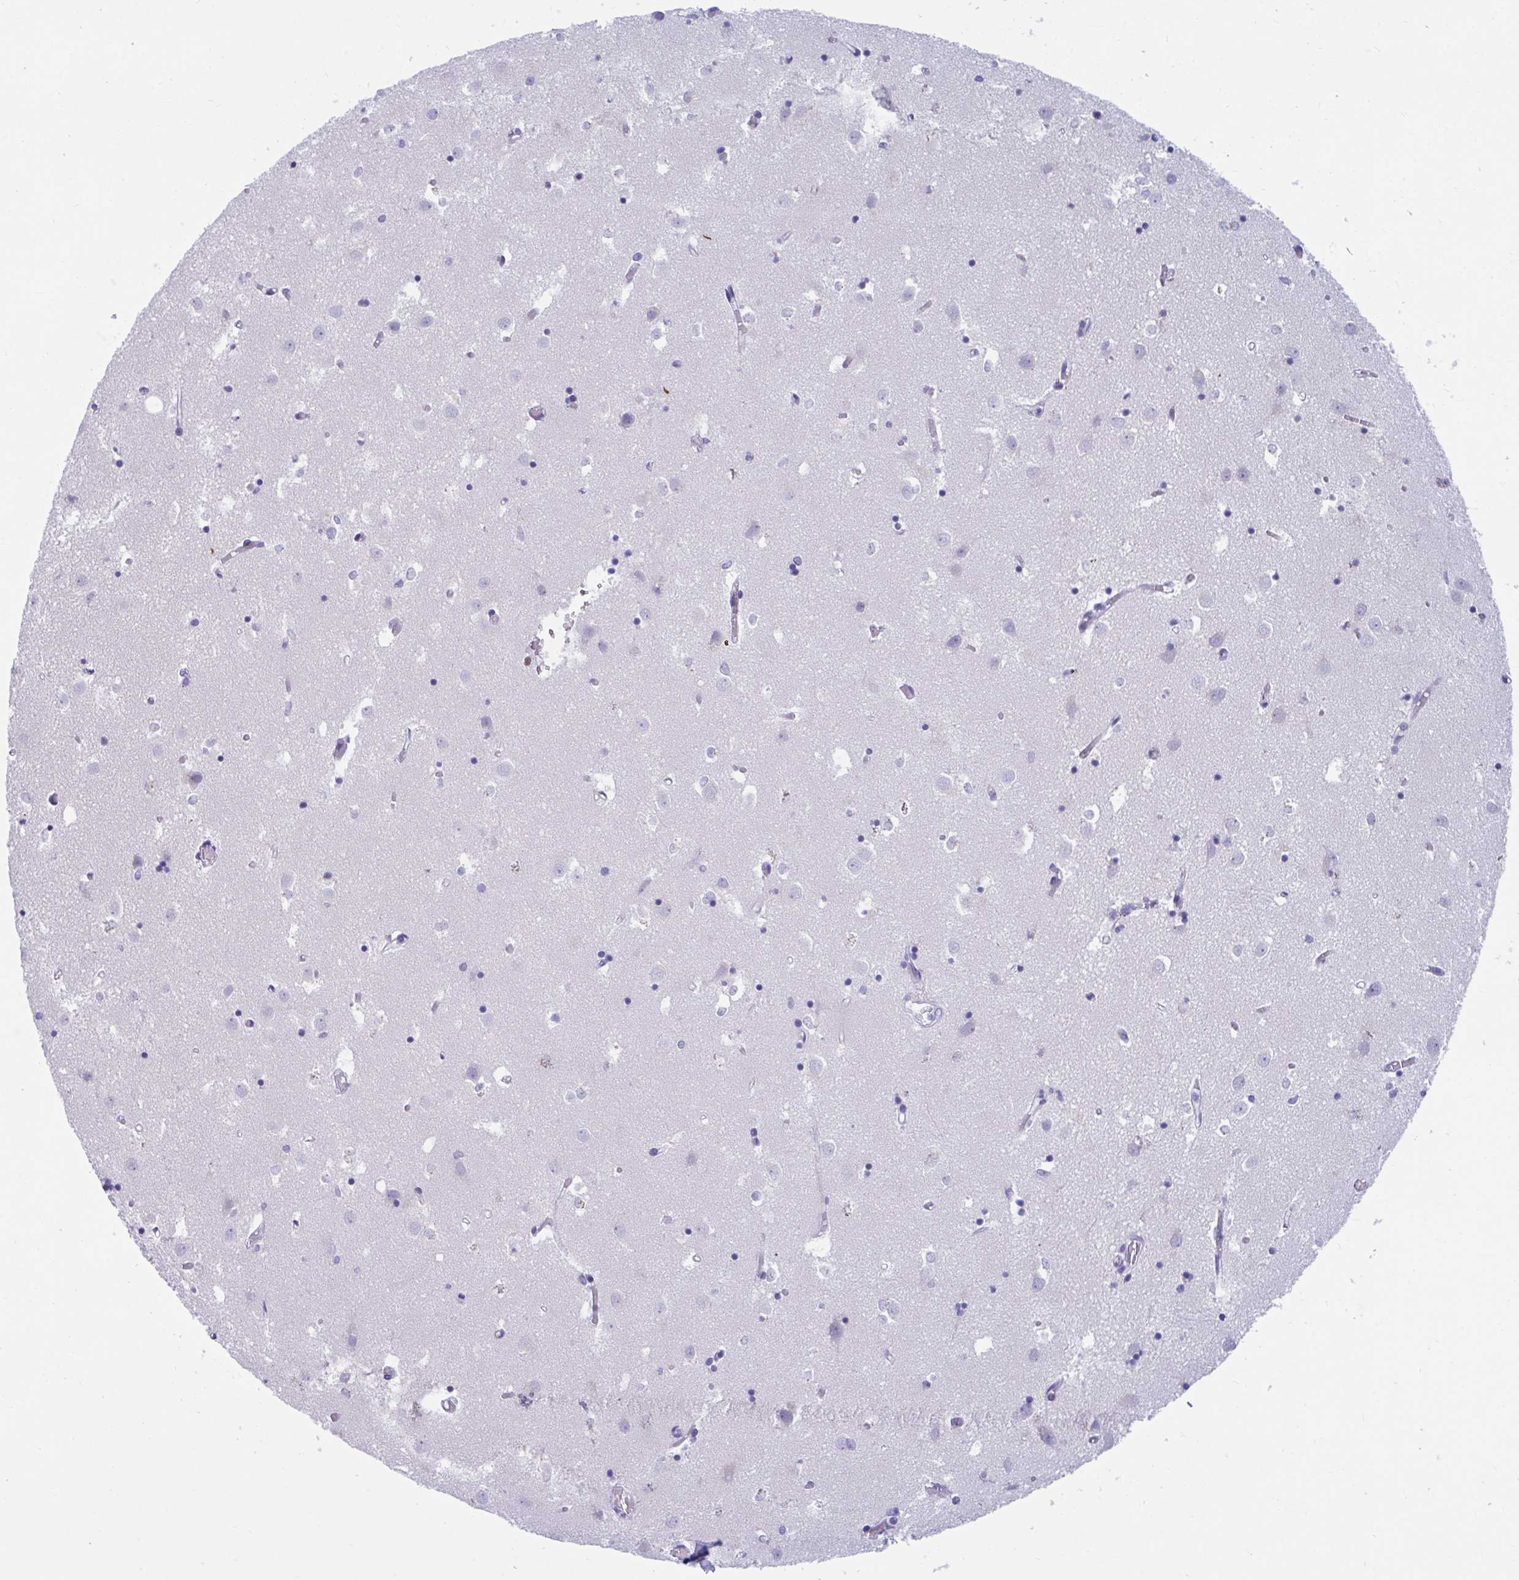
{"staining": {"intensity": "negative", "quantity": "none", "location": "none"}, "tissue": "caudate", "cell_type": "Glial cells", "image_type": "normal", "snomed": [{"axis": "morphology", "description": "Normal tissue, NOS"}, {"axis": "topography", "description": "Lateral ventricle wall"}], "caption": "Normal caudate was stained to show a protein in brown. There is no significant staining in glial cells. The staining was performed using DAB to visualize the protein expression in brown, while the nuclei were stained in blue with hematoxylin (Magnification: 20x).", "gene": "TTC30A", "patient": {"sex": "male", "age": 70}}